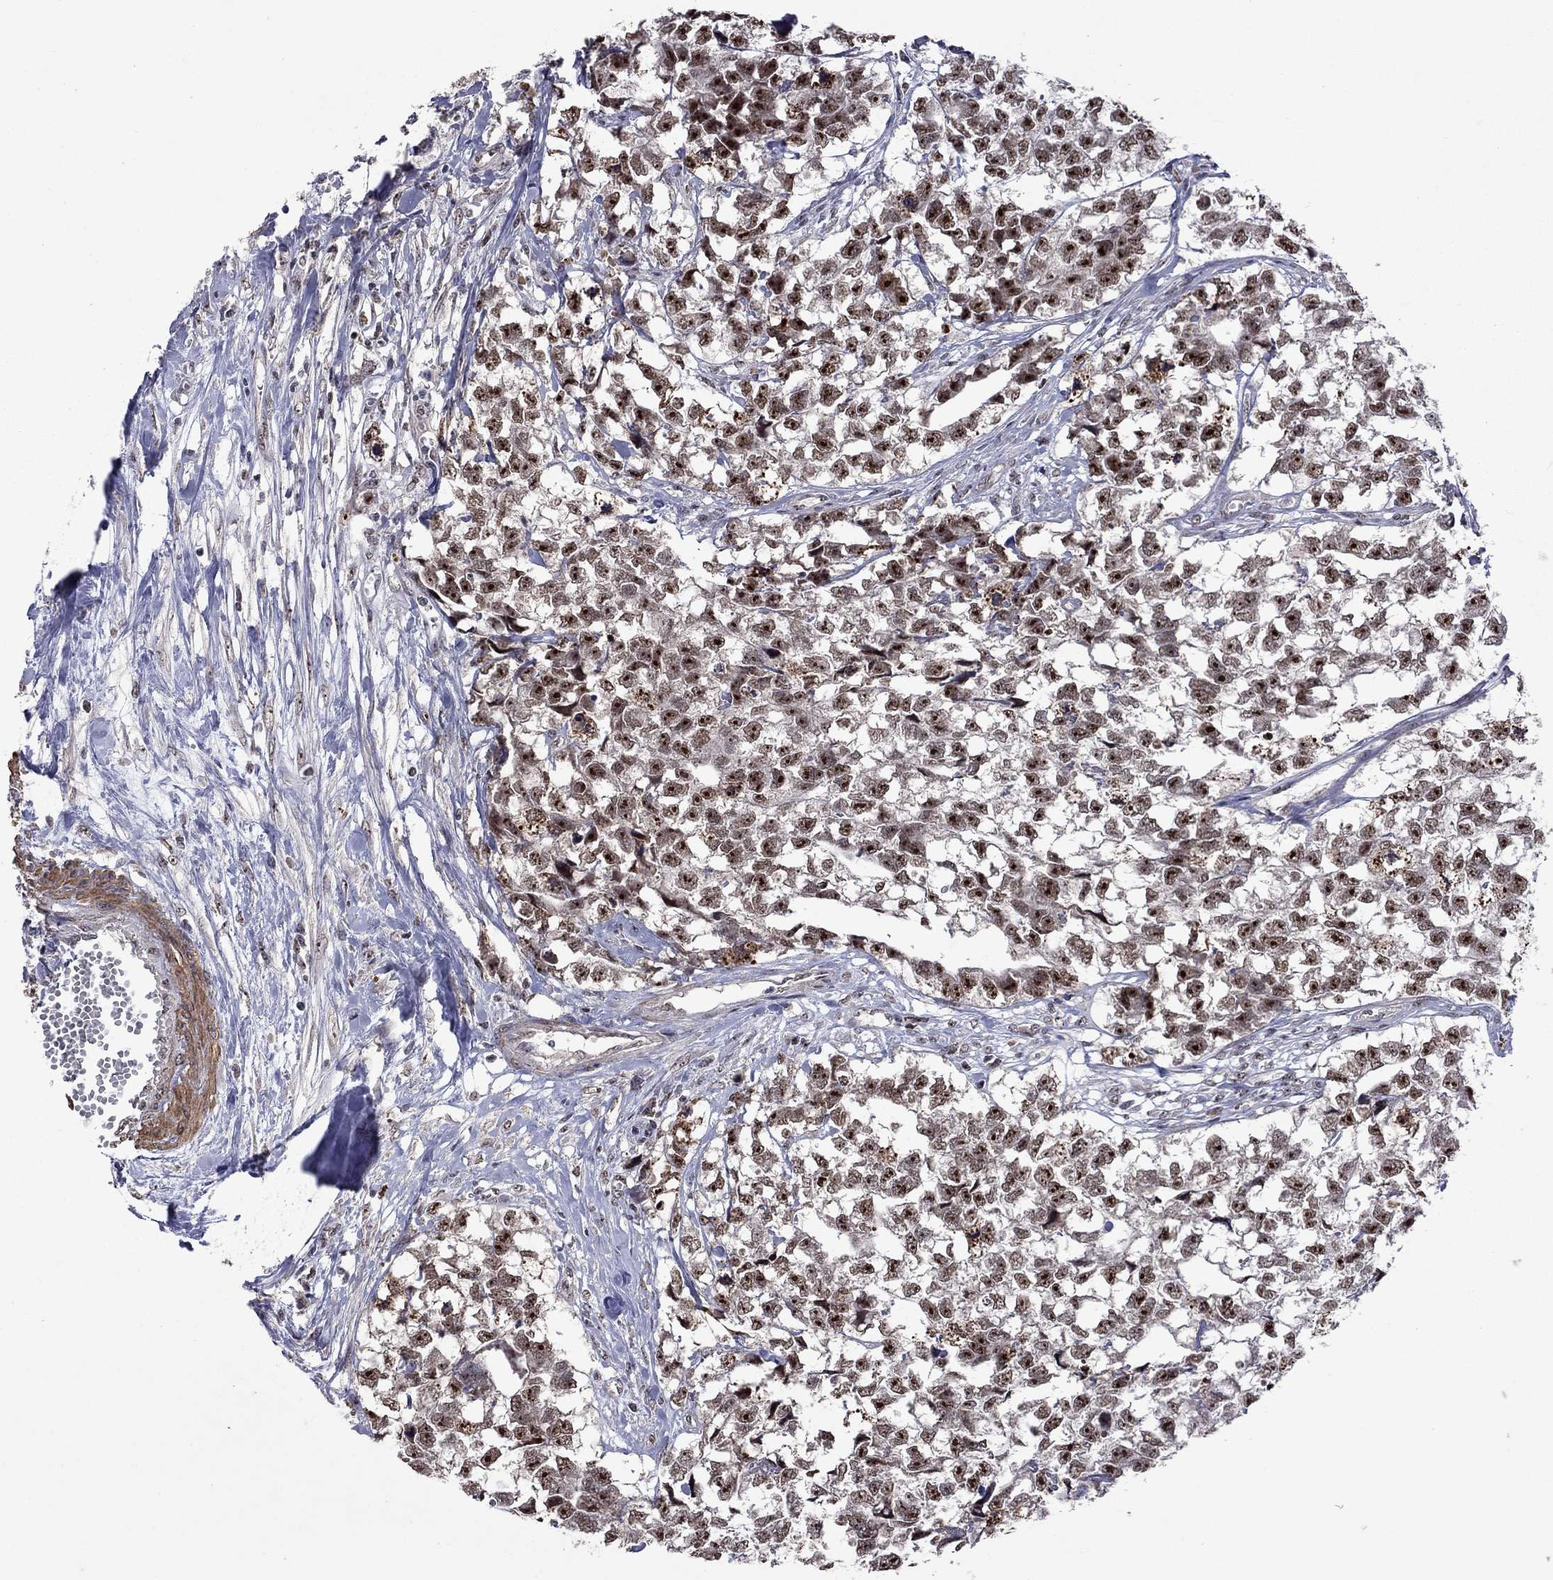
{"staining": {"intensity": "strong", "quantity": "25%-75%", "location": "nuclear"}, "tissue": "testis cancer", "cell_type": "Tumor cells", "image_type": "cancer", "snomed": [{"axis": "morphology", "description": "Carcinoma, Embryonal, NOS"}, {"axis": "morphology", "description": "Teratoma, malignant, NOS"}, {"axis": "topography", "description": "Testis"}], "caption": "Protein staining shows strong nuclear staining in approximately 25%-75% of tumor cells in testis cancer.", "gene": "SPOUT1", "patient": {"sex": "male", "age": 44}}